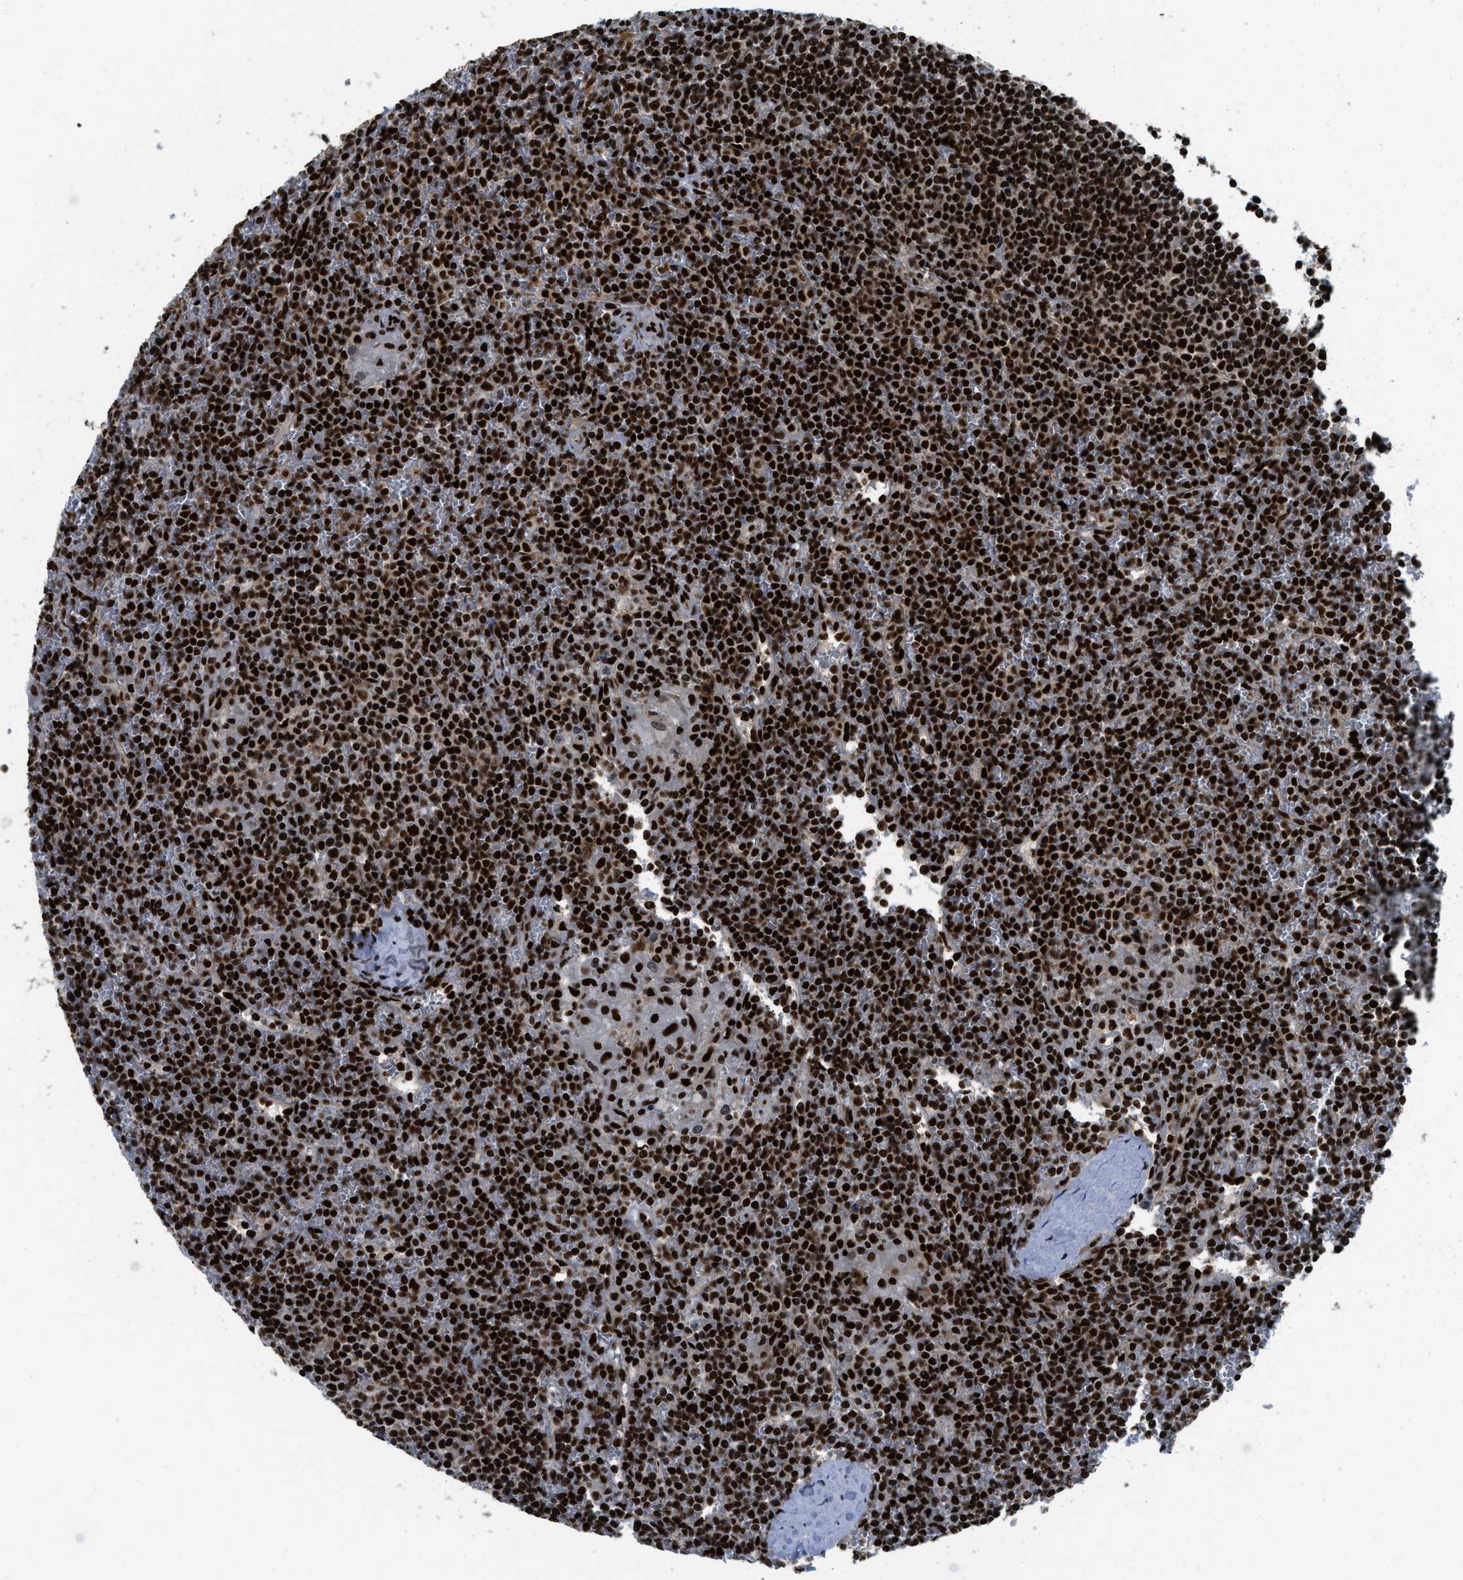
{"staining": {"intensity": "strong", "quantity": ">75%", "location": "nuclear"}, "tissue": "lymphoma", "cell_type": "Tumor cells", "image_type": "cancer", "snomed": [{"axis": "morphology", "description": "Malignant lymphoma, non-Hodgkin's type, Low grade"}, {"axis": "topography", "description": "Spleen"}], "caption": "Immunohistochemistry of human lymphoma reveals high levels of strong nuclear positivity in about >75% of tumor cells.", "gene": "RFX5", "patient": {"sex": "female", "age": 19}}